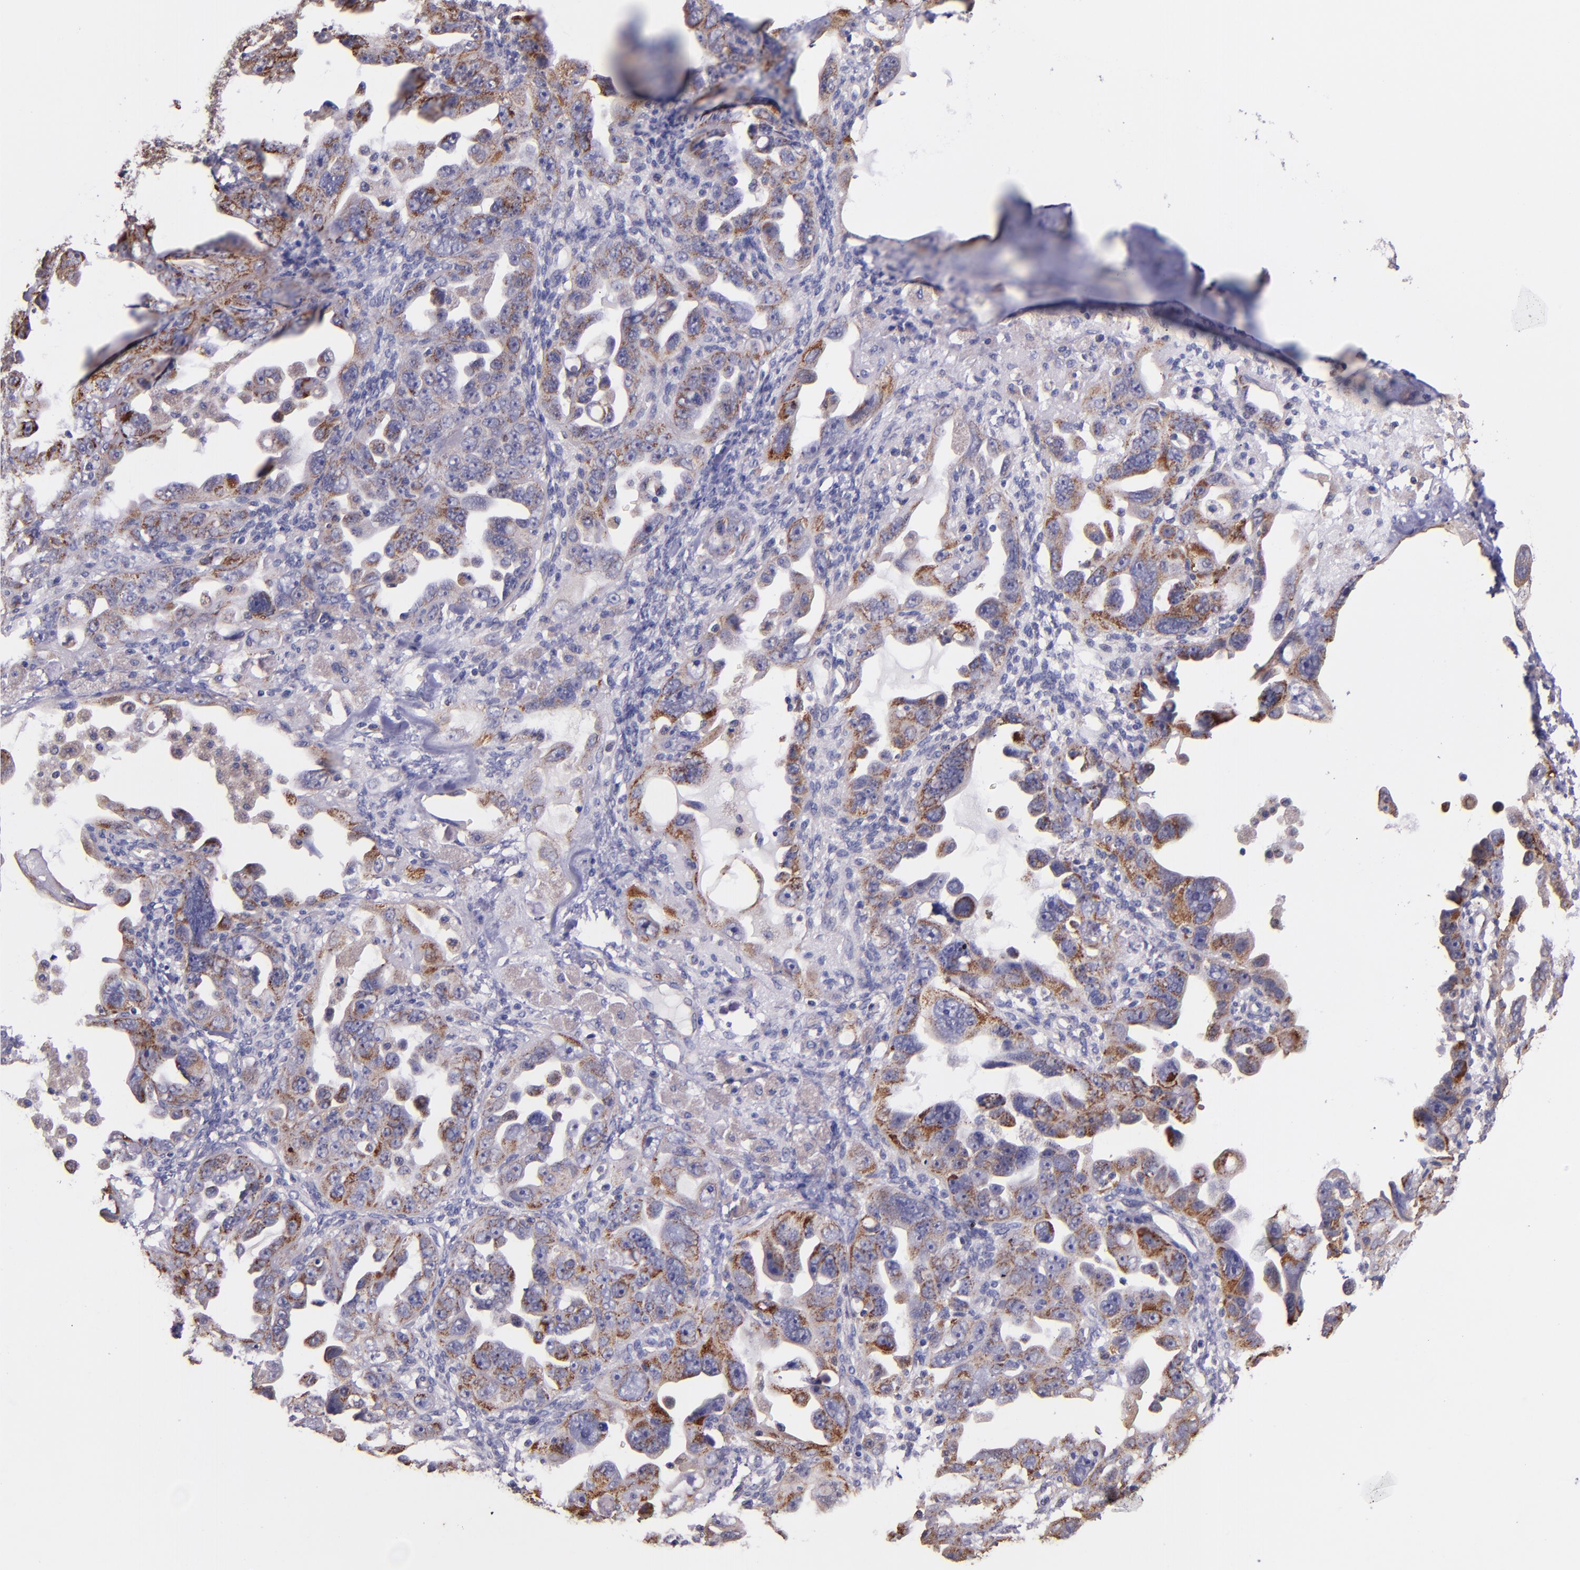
{"staining": {"intensity": "moderate", "quantity": "25%-75%", "location": "cytoplasmic/membranous"}, "tissue": "ovarian cancer", "cell_type": "Tumor cells", "image_type": "cancer", "snomed": [{"axis": "morphology", "description": "Cystadenocarcinoma, serous, NOS"}, {"axis": "topography", "description": "Ovary"}], "caption": "Immunohistochemistry of serous cystadenocarcinoma (ovarian) exhibits medium levels of moderate cytoplasmic/membranous positivity in about 25%-75% of tumor cells. (DAB (3,3'-diaminobenzidine) IHC with brightfield microscopy, high magnification).", "gene": "SHC1", "patient": {"sex": "female", "age": 66}}